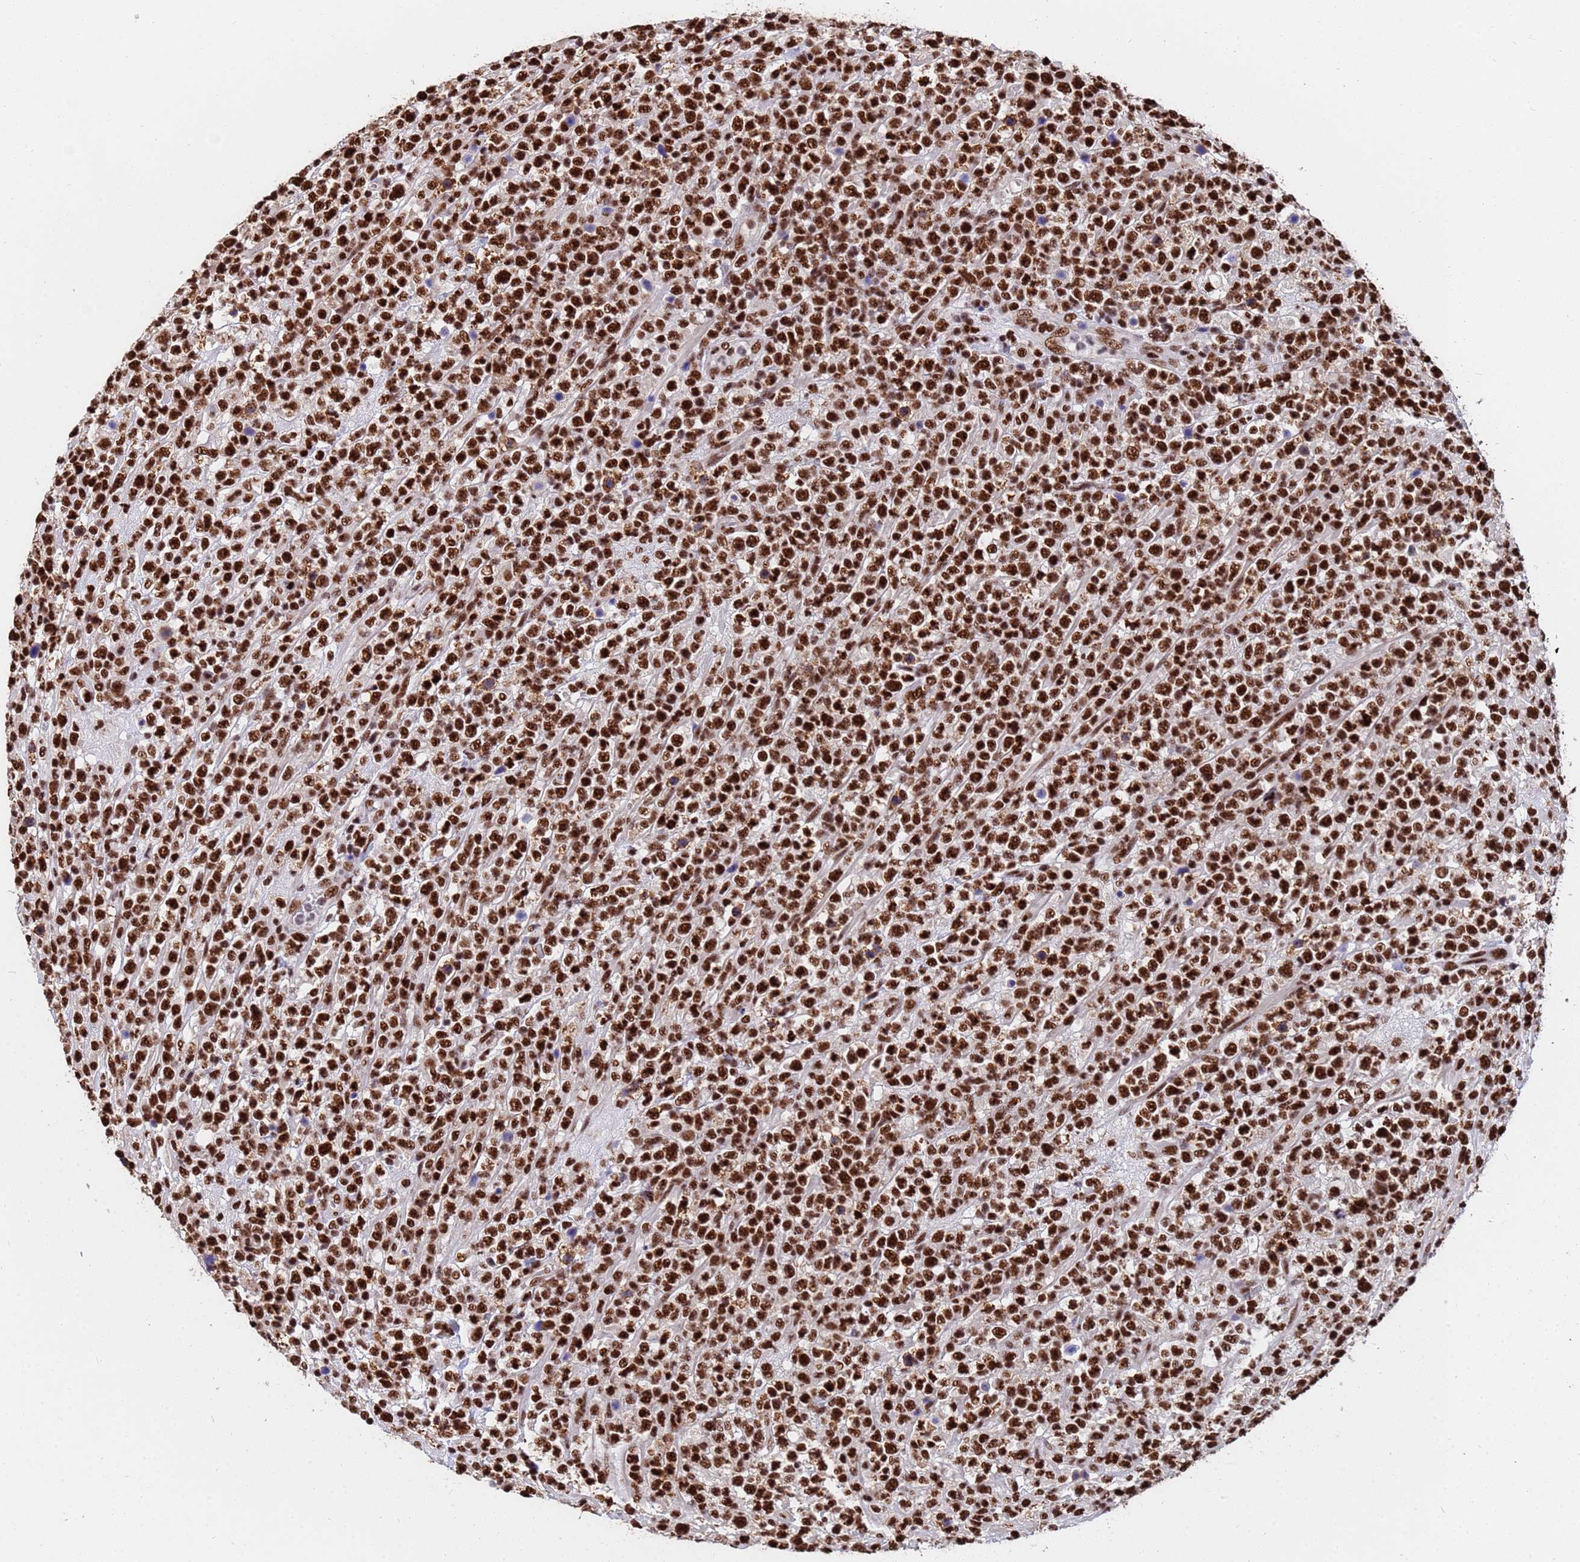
{"staining": {"intensity": "strong", "quantity": ">75%", "location": "nuclear"}, "tissue": "lymphoma", "cell_type": "Tumor cells", "image_type": "cancer", "snomed": [{"axis": "morphology", "description": "Malignant lymphoma, non-Hodgkin's type, High grade"}, {"axis": "topography", "description": "Colon"}], "caption": "This is a photomicrograph of immunohistochemistry staining of high-grade malignant lymphoma, non-Hodgkin's type, which shows strong staining in the nuclear of tumor cells.", "gene": "SF3B2", "patient": {"sex": "female", "age": 53}}